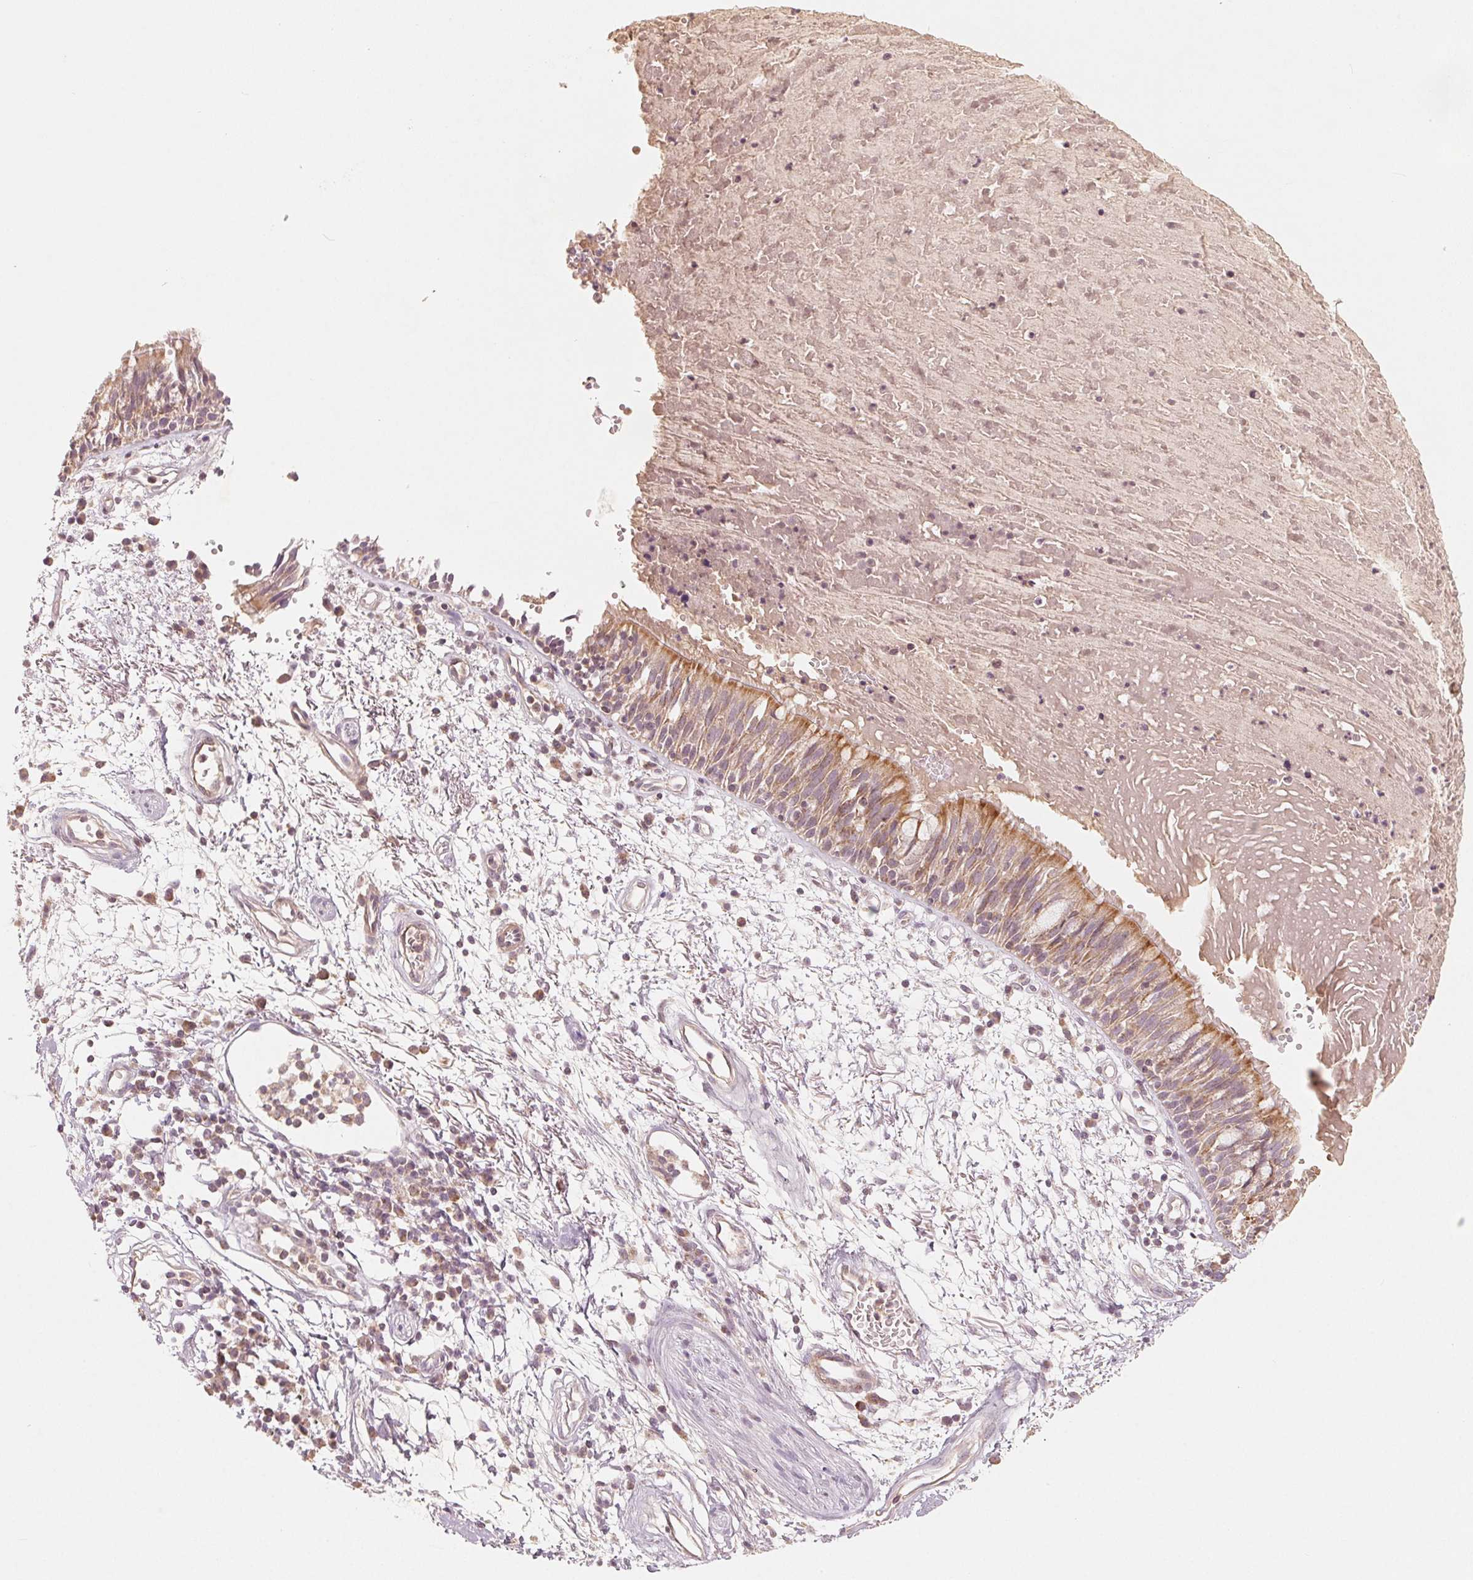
{"staining": {"intensity": "moderate", "quantity": "25%-75%", "location": "cytoplasmic/membranous"}, "tissue": "bronchus", "cell_type": "Respiratory epithelial cells", "image_type": "normal", "snomed": [{"axis": "morphology", "description": "Normal tissue, NOS"}, {"axis": "morphology", "description": "Squamous cell carcinoma, NOS"}, {"axis": "topography", "description": "Cartilage tissue"}, {"axis": "topography", "description": "Bronchus"}, {"axis": "topography", "description": "Lung"}], "caption": "There is medium levels of moderate cytoplasmic/membranous staining in respiratory epithelial cells of unremarkable bronchus, as demonstrated by immunohistochemical staining (brown color).", "gene": "GHITM", "patient": {"sex": "male", "age": 66}}